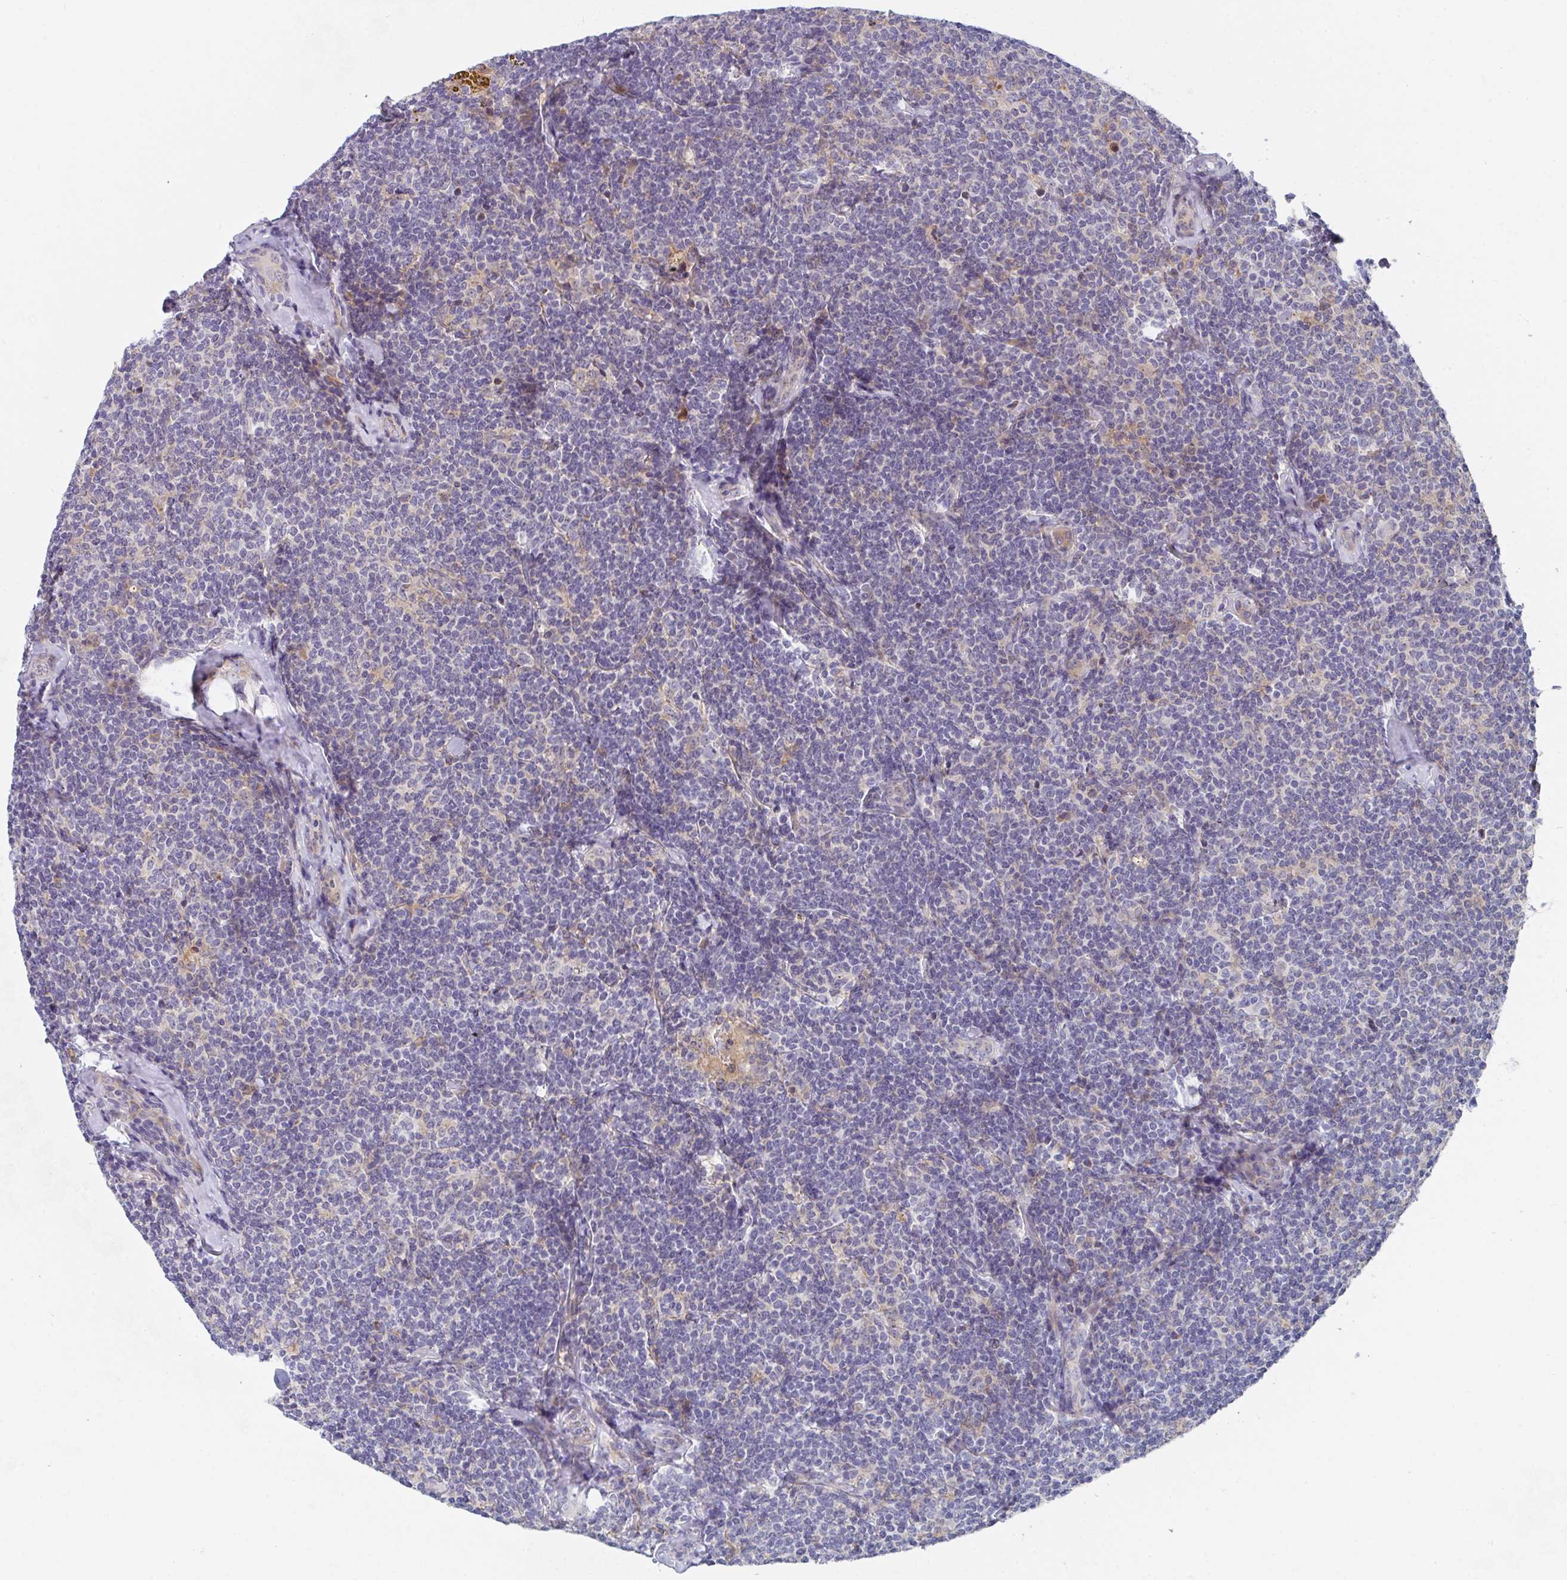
{"staining": {"intensity": "negative", "quantity": "none", "location": "none"}, "tissue": "lymphoma", "cell_type": "Tumor cells", "image_type": "cancer", "snomed": [{"axis": "morphology", "description": "Malignant lymphoma, non-Hodgkin's type, Low grade"}, {"axis": "topography", "description": "Lymph node"}], "caption": "Immunohistochemical staining of human malignant lymphoma, non-Hodgkin's type (low-grade) exhibits no significant positivity in tumor cells.", "gene": "KLHL33", "patient": {"sex": "female", "age": 56}}